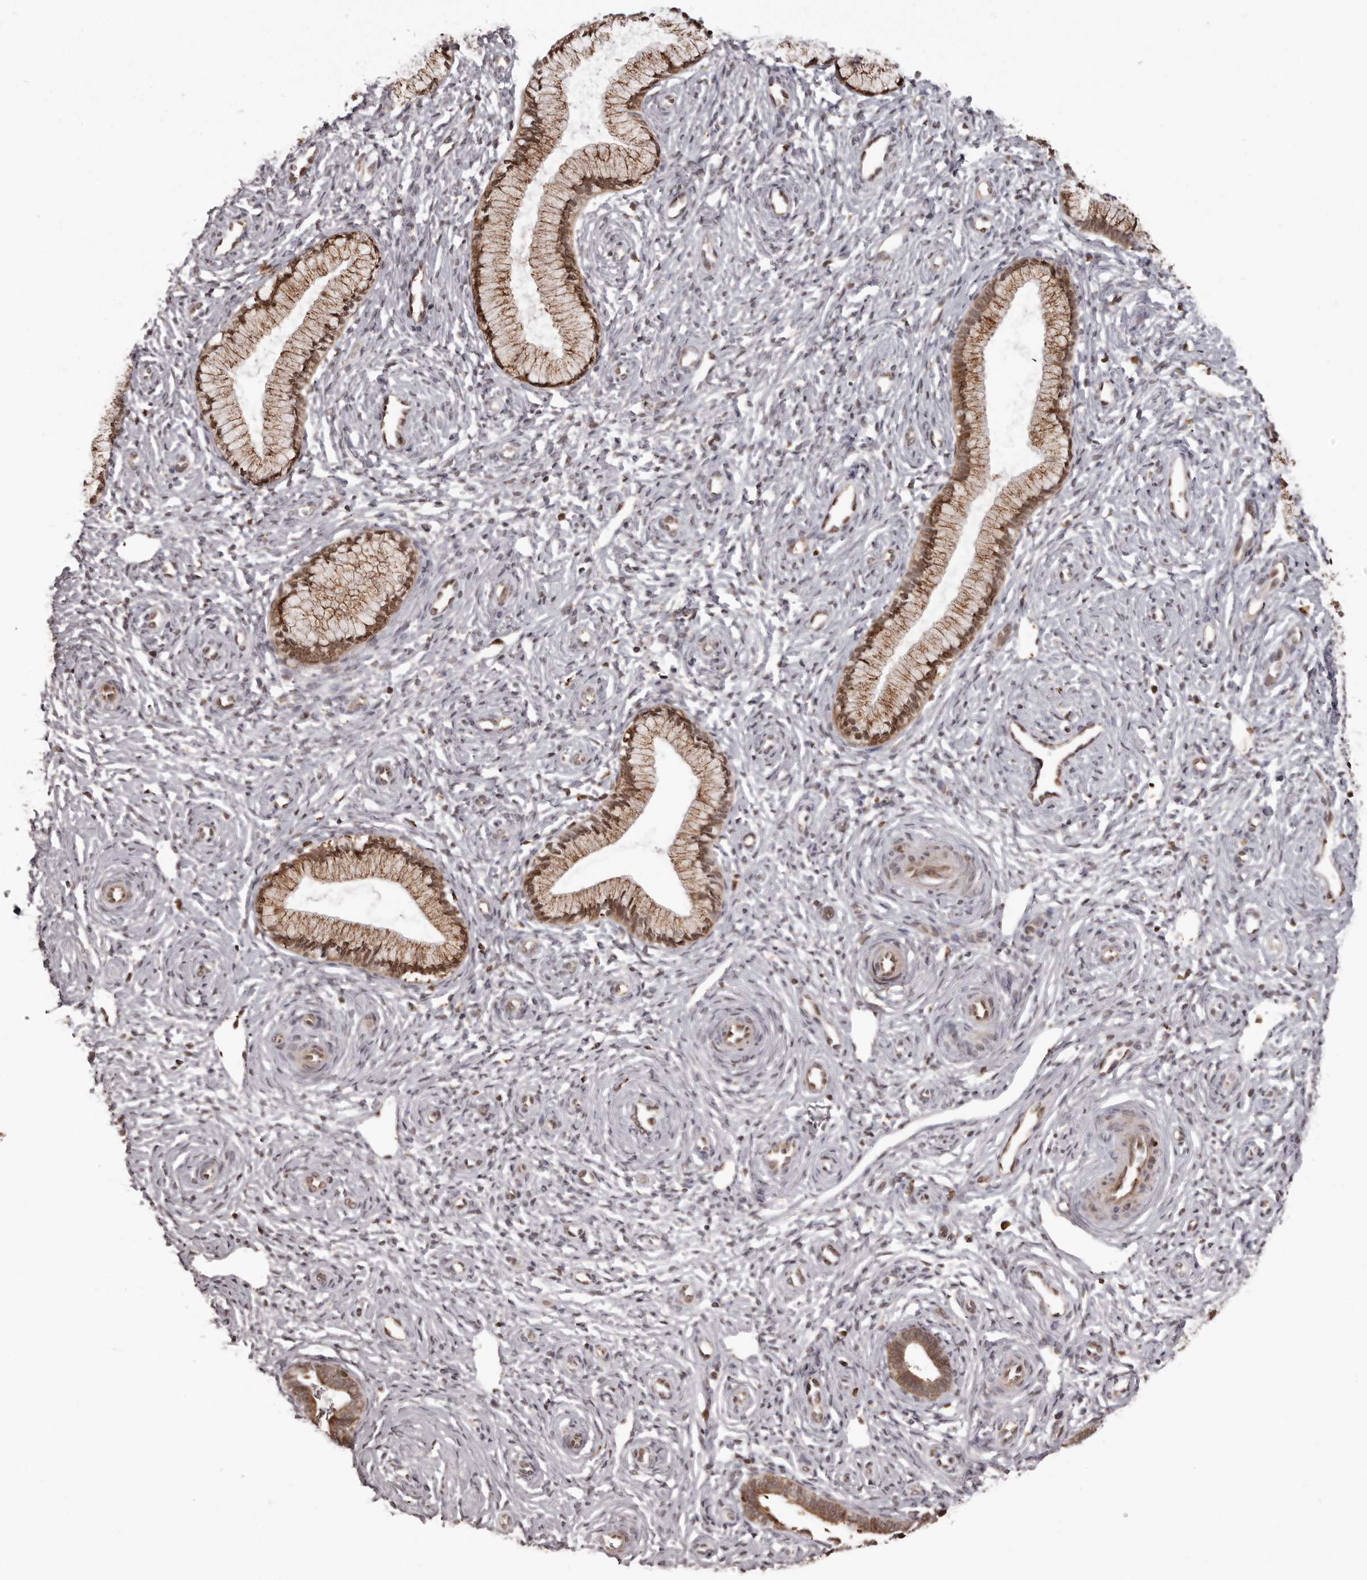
{"staining": {"intensity": "moderate", "quantity": ">75%", "location": "cytoplasmic/membranous,nuclear"}, "tissue": "cervix", "cell_type": "Glandular cells", "image_type": "normal", "snomed": [{"axis": "morphology", "description": "Normal tissue, NOS"}, {"axis": "topography", "description": "Cervix"}], "caption": "High-magnification brightfield microscopy of normal cervix stained with DAB (brown) and counterstained with hematoxylin (blue). glandular cells exhibit moderate cytoplasmic/membranous,nuclear positivity is appreciated in approximately>75% of cells.", "gene": "IL32", "patient": {"sex": "female", "age": 27}}